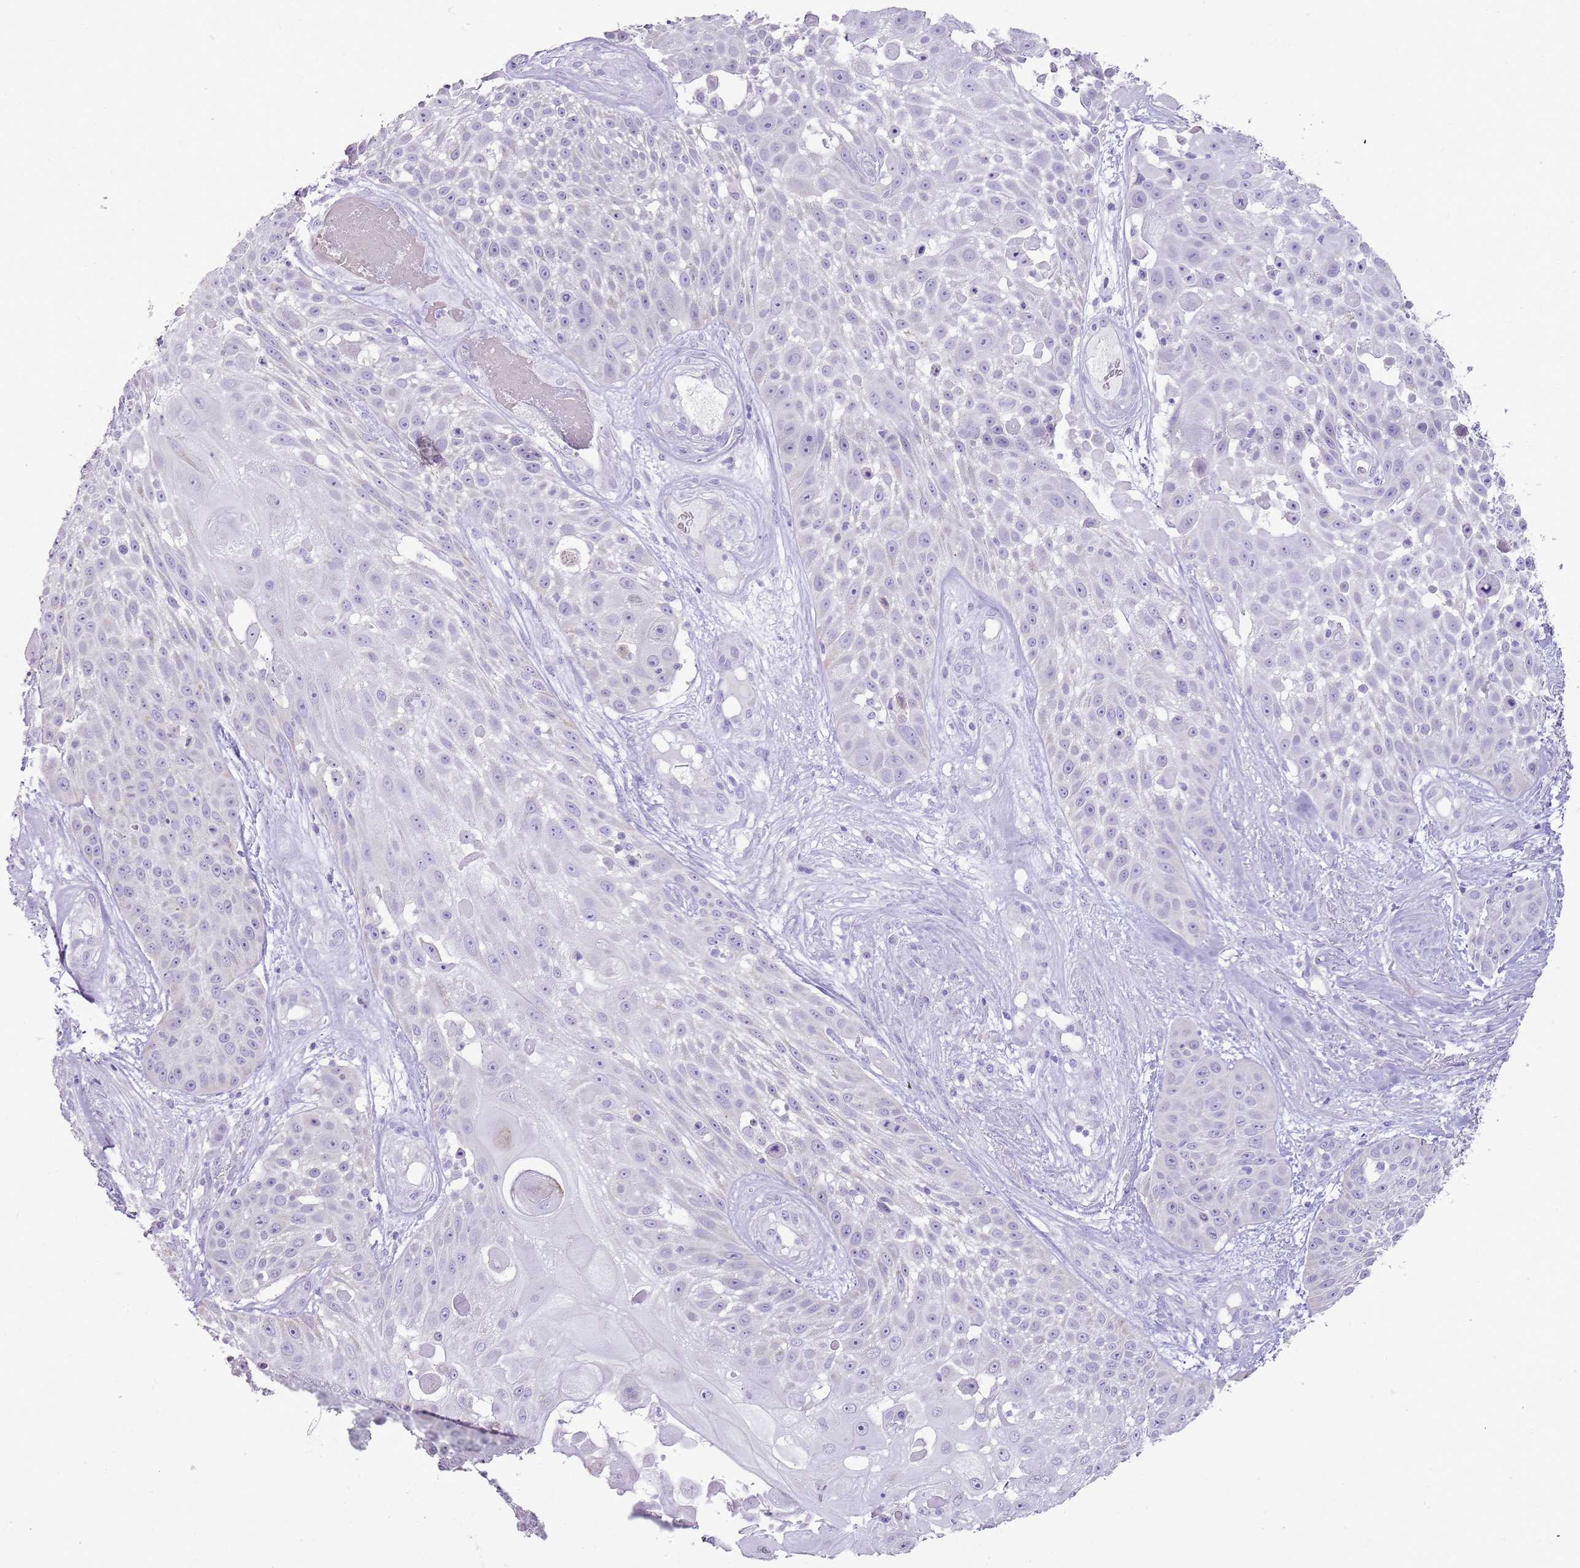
{"staining": {"intensity": "negative", "quantity": "none", "location": "none"}, "tissue": "skin cancer", "cell_type": "Tumor cells", "image_type": "cancer", "snomed": [{"axis": "morphology", "description": "Squamous cell carcinoma, NOS"}, {"axis": "topography", "description": "Skin"}], "caption": "The photomicrograph shows no significant positivity in tumor cells of skin squamous cell carcinoma.", "gene": "NBPF3", "patient": {"sex": "female", "age": 86}}